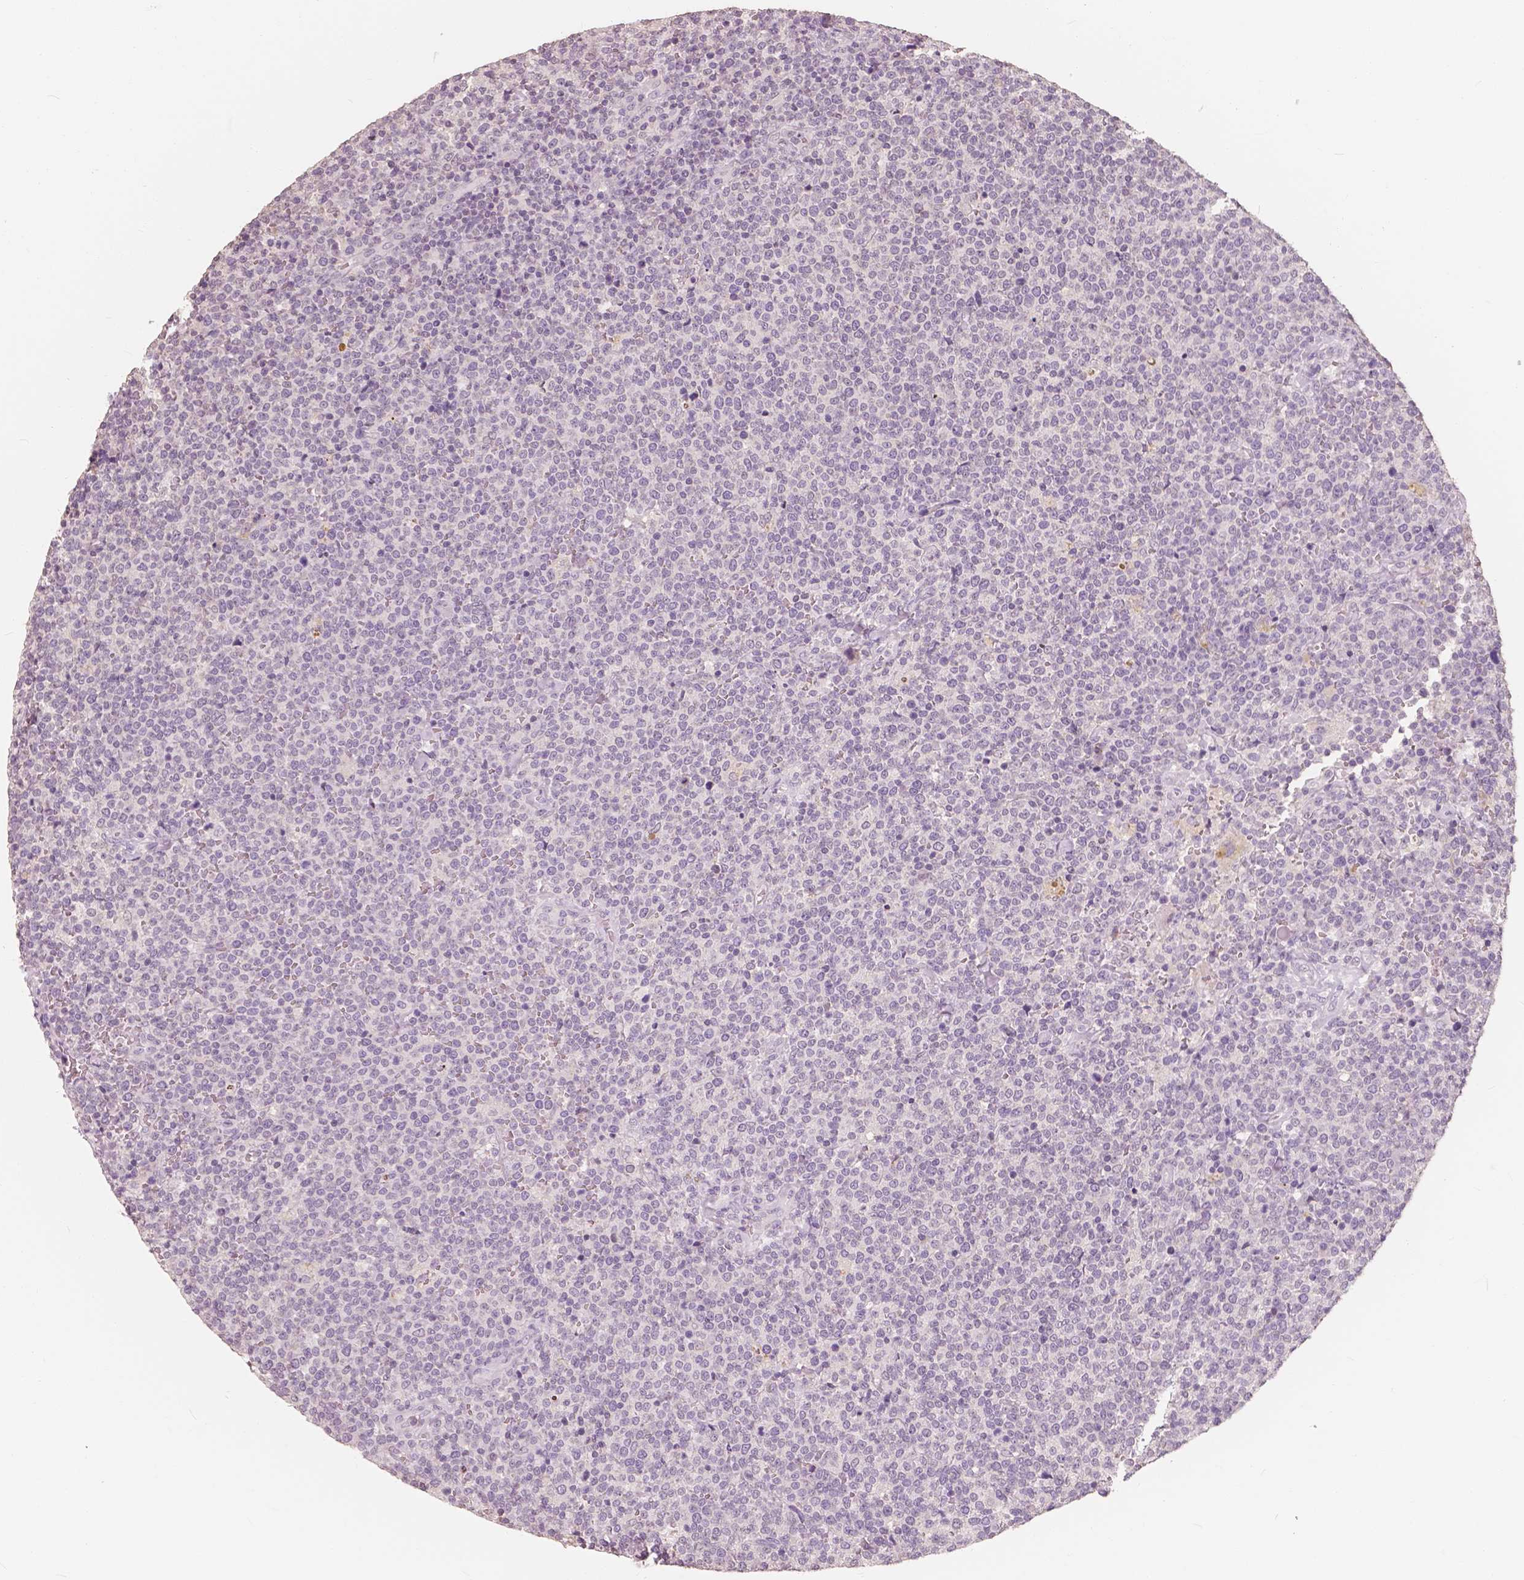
{"staining": {"intensity": "negative", "quantity": "none", "location": "none"}, "tissue": "lymphoma", "cell_type": "Tumor cells", "image_type": "cancer", "snomed": [{"axis": "morphology", "description": "Malignant lymphoma, non-Hodgkin's type, High grade"}, {"axis": "topography", "description": "Lymph node"}], "caption": "This is a histopathology image of IHC staining of high-grade malignant lymphoma, non-Hodgkin's type, which shows no staining in tumor cells.", "gene": "SAT2", "patient": {"sex": "male", "age": 61}}